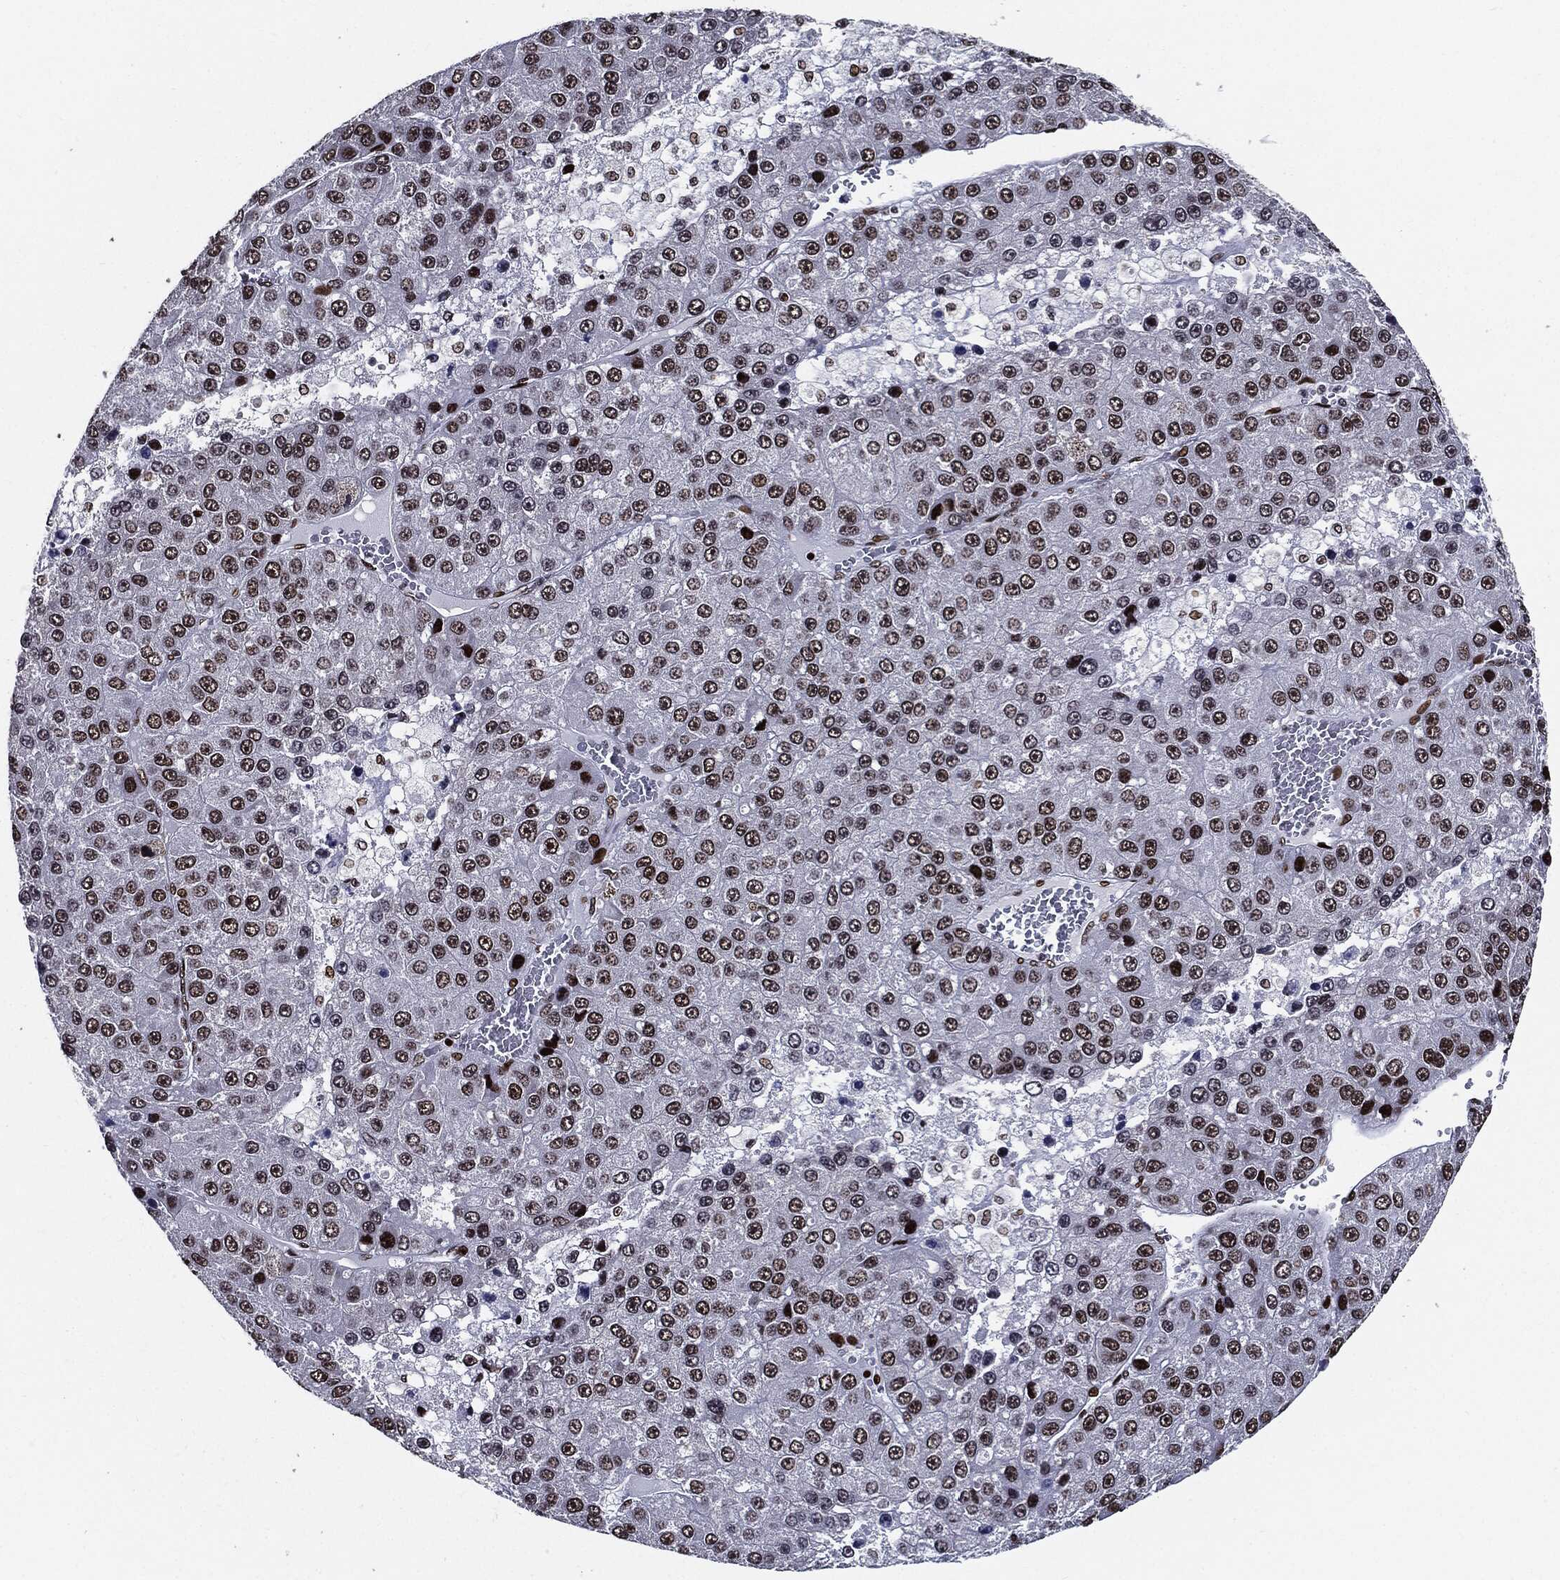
{"staining": {"intensity": "moderate", "quantity": ">75%", "location": "nuclear"}, "tissue": "liver cancer", "cell_type": "Tumor cells", "image_type": "cancer", "snomed": [{"axis": "morphology", "description": "Carcinoma, Hepatocellular, NOS"}, {"axis": "topography", "description": "Liver"}], "caption": "Liver cancer (hepatocellular carcinoma) stained for a protein shows moderate nuclear positivity in tumor cells. (Brightfield microscopy of DAB IHC at high magnification).", "gene": "ZFP91", "patient": {"sex": "female", "age": 73}}